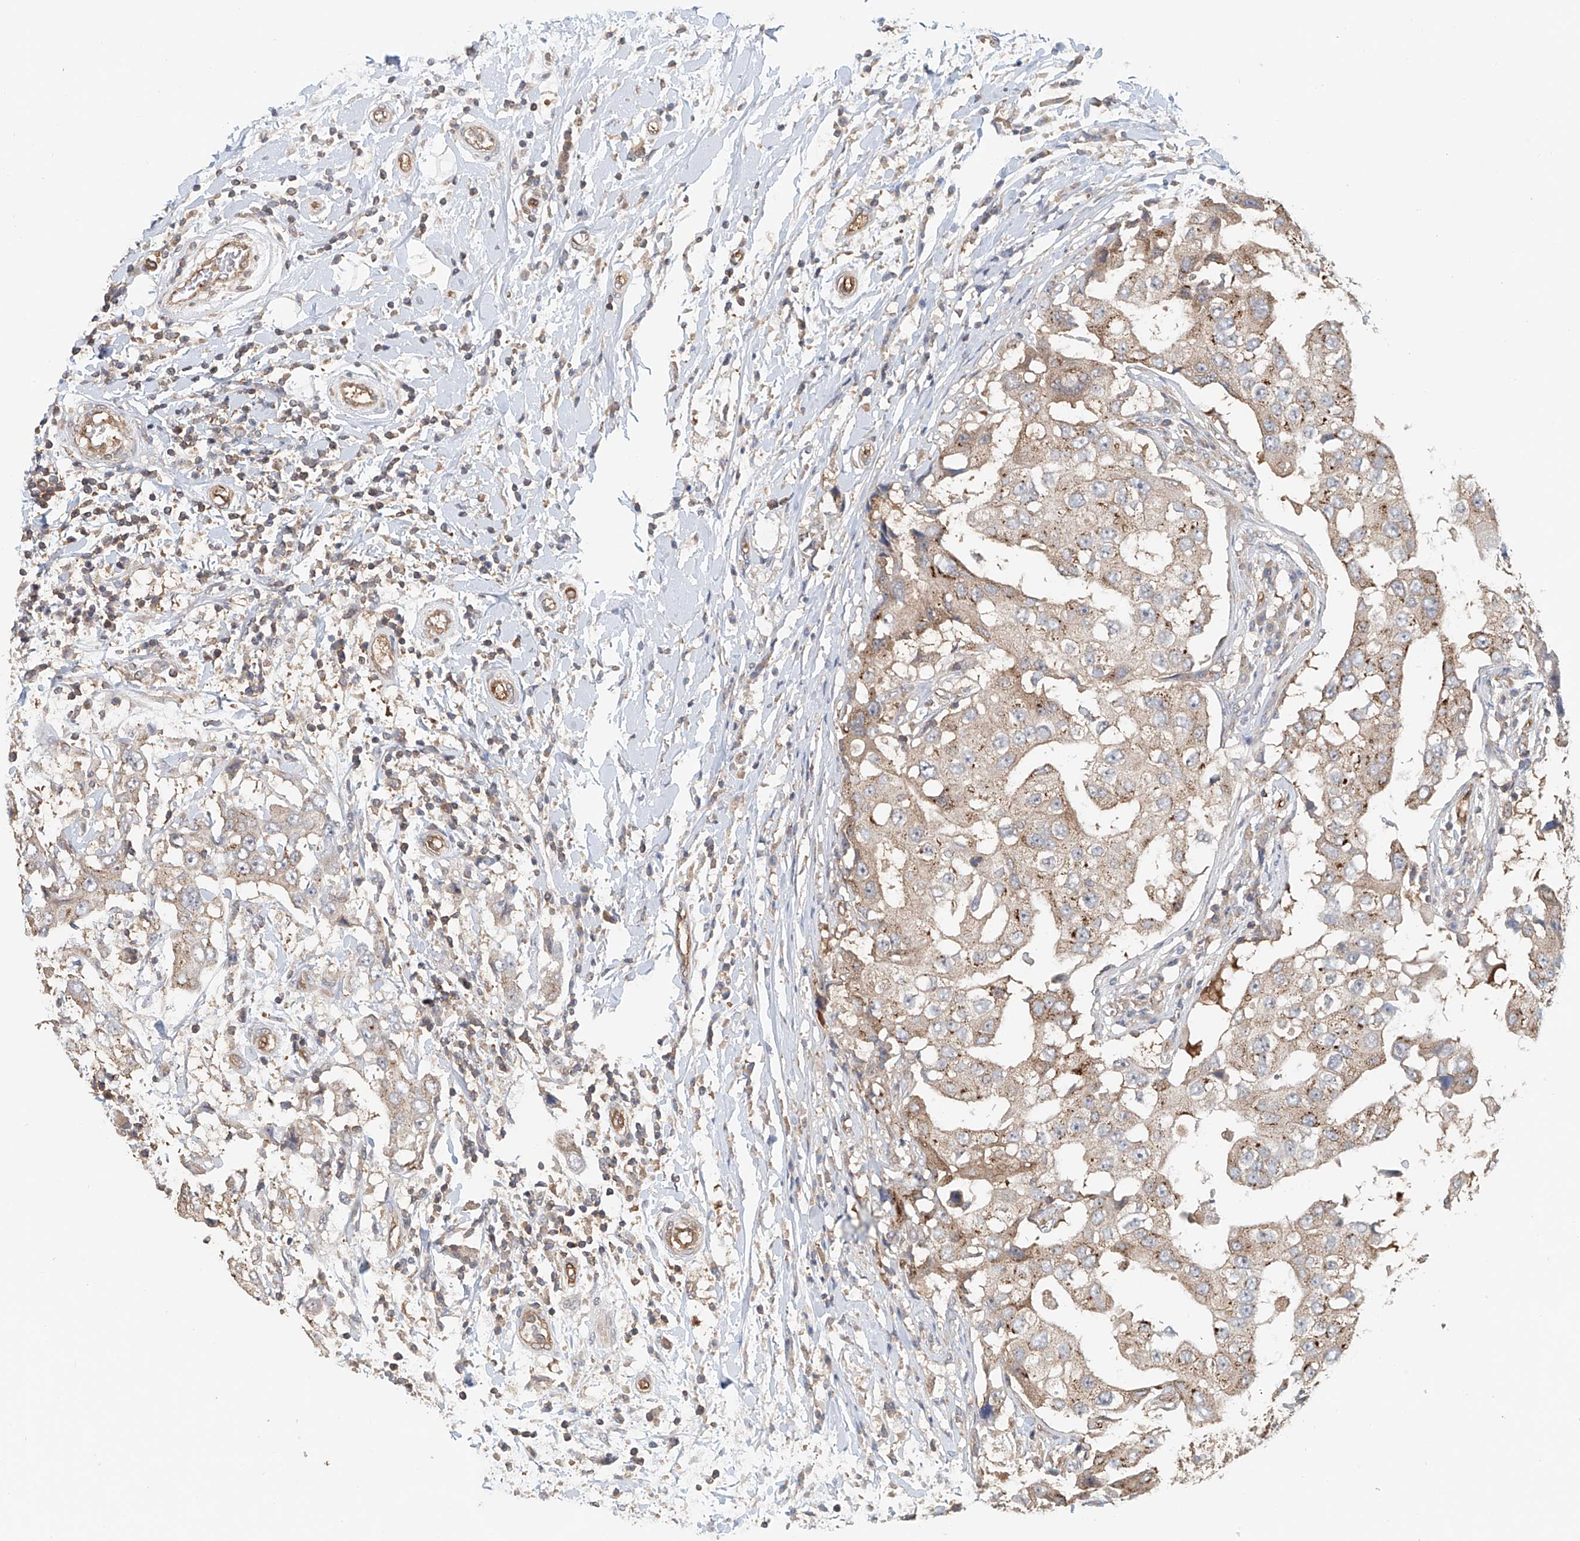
{"staining": {"intensity": "weak", "quantity": "25%-75%", "location": "cytoplasmic/membranous"}, "tissue": "breast cancer", "cell_type": "Tumor cells", "image_type": "cancer", "snomed": [{"axis": "morphology", "description": "Duct carcinoma"}, {"axis": "topography", "description": "Breast"}], "caption": "Immunohistochemical staining of breast intraductal carcinoma shows weak cytoplasmic/membranous protein staining in approximately 25%-75% of tumor cells.", "gene": "FRYL", "patient": {"sex": "female", "age": 27}}